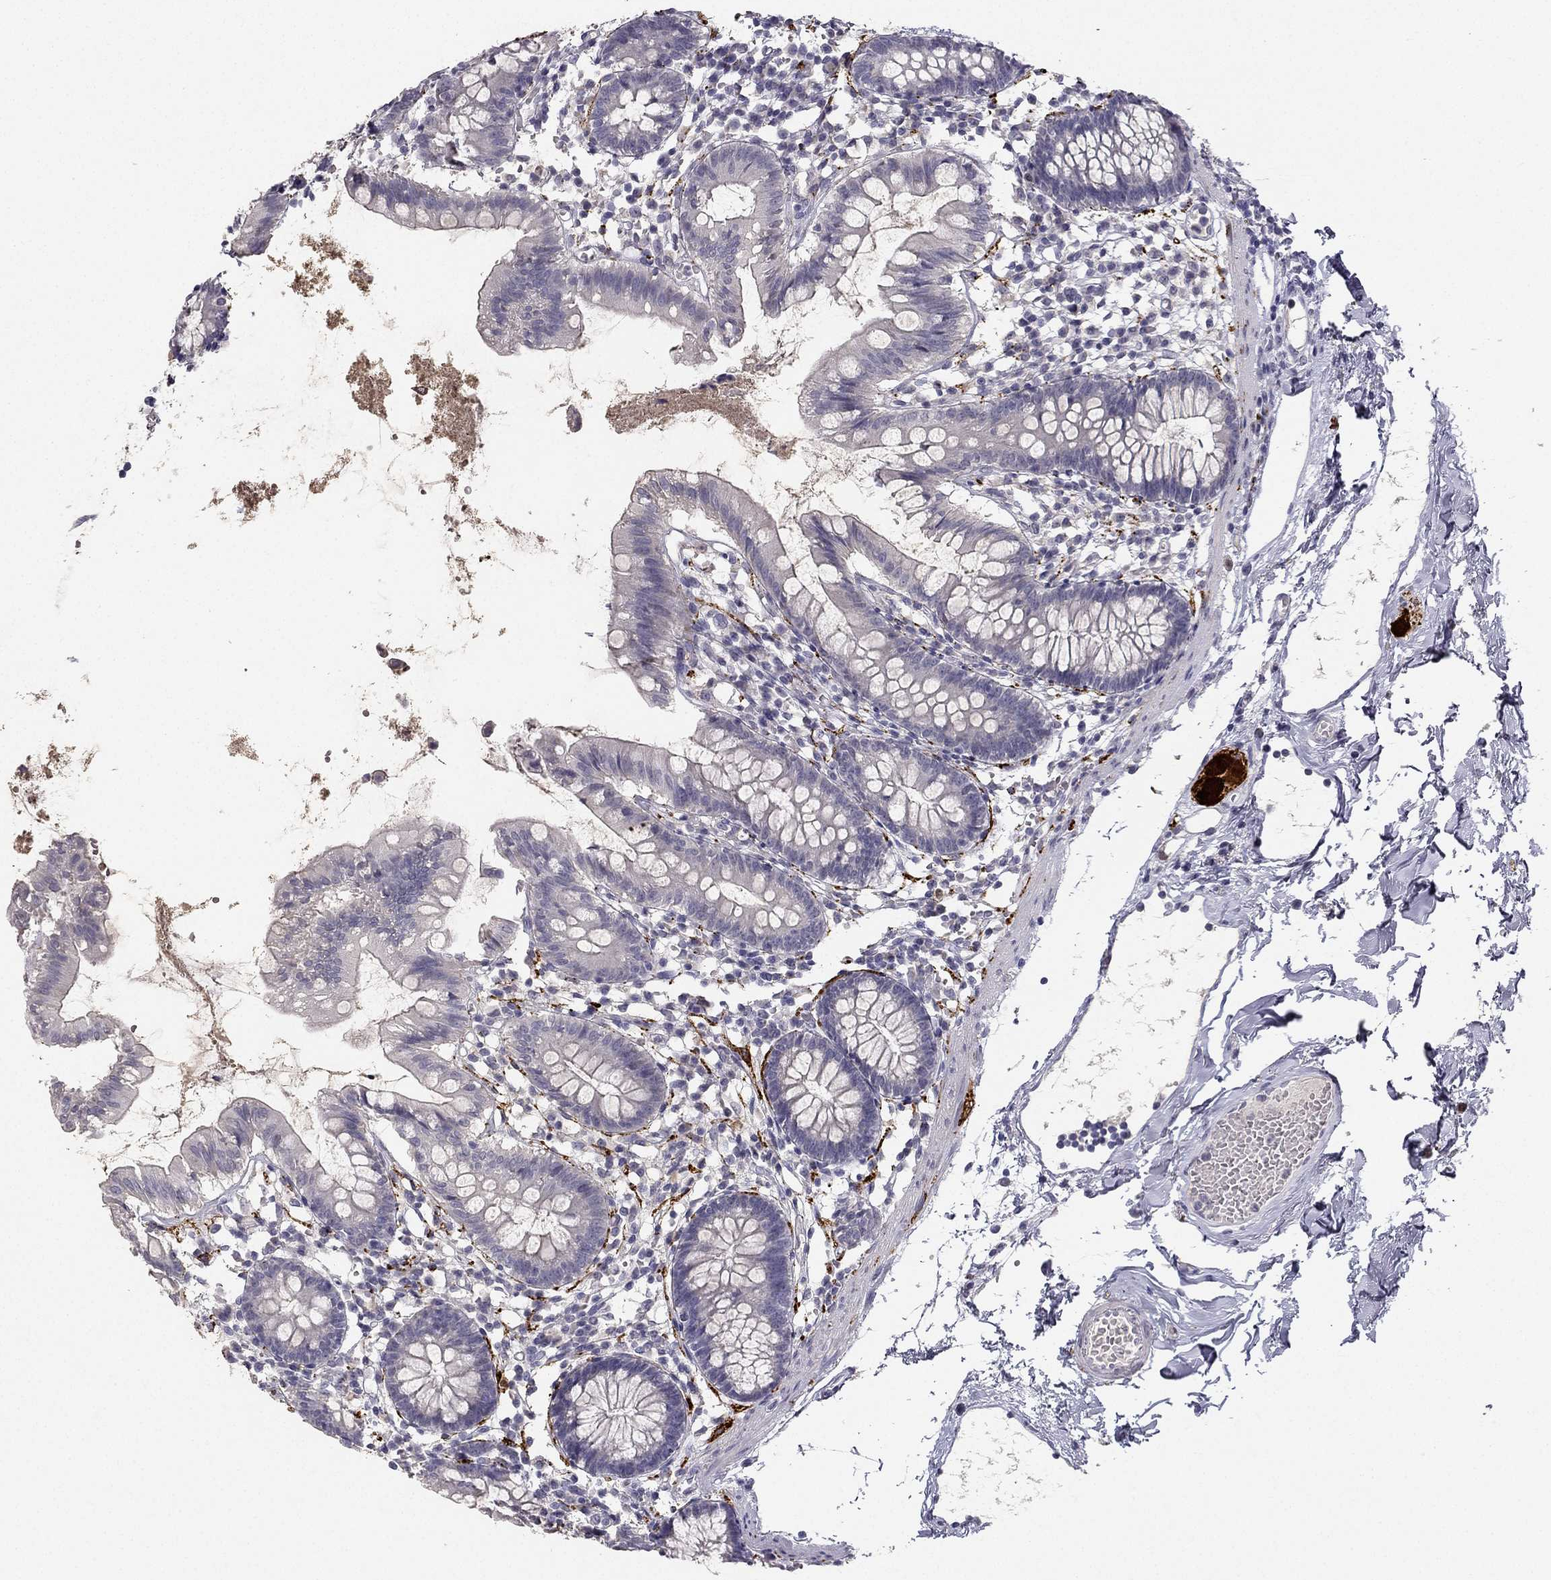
{"staining": {"intensity": "negative", "quantity": "none", "location": "none"}, "tissue": "small intestine", "cell_type": "Glandular cells", "image_type": "normal", "snomed": [{"axis": "morphology", "description": "Normal tissue, NOS"}, {"axis": "topography", "description": "Small intestine"}], "caption": "This is a image of IHC staining of unremarkable small intestine, which shows no expression in glandular cells.", "gene": "CALB2", "patient": {"sex": "female", "age": 90}}